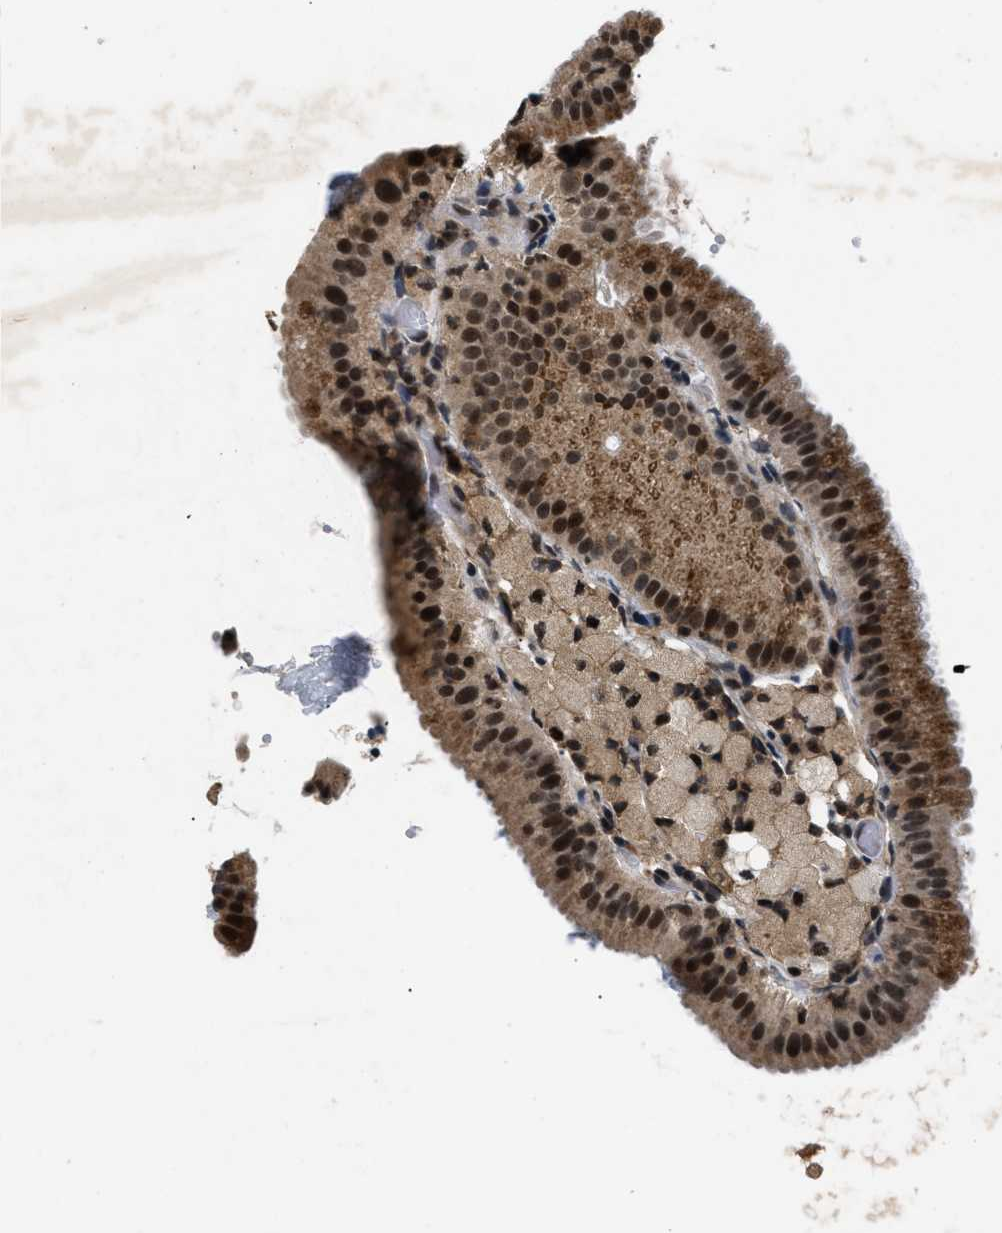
{"staining": {"intensity": "strong", "quantity": ">75%", "location": "cytoplasmic/membranous,nuclear"}, "tissue": "gallbladder", "cell_type": "Glandular cells", "image_type": "normal", "snomed": [{"axis": "morphology", "description": "Normal tissue, NOS"}, {"axis": "topography", "description": "Gallbladder"}], "caption": "The micrograph reveals immunohistochemical staining of normal gallbladder. There is strong cytoplasmic/membranous,nuclear expression is appreciated in about >75% of glandular cells. Using DAB (brown) and hematoxylin (blue) stains, captured at high magnification using brightfield microscopy.", "gene": "RBM5", "patient": {"sex": "male", "age": 54}}